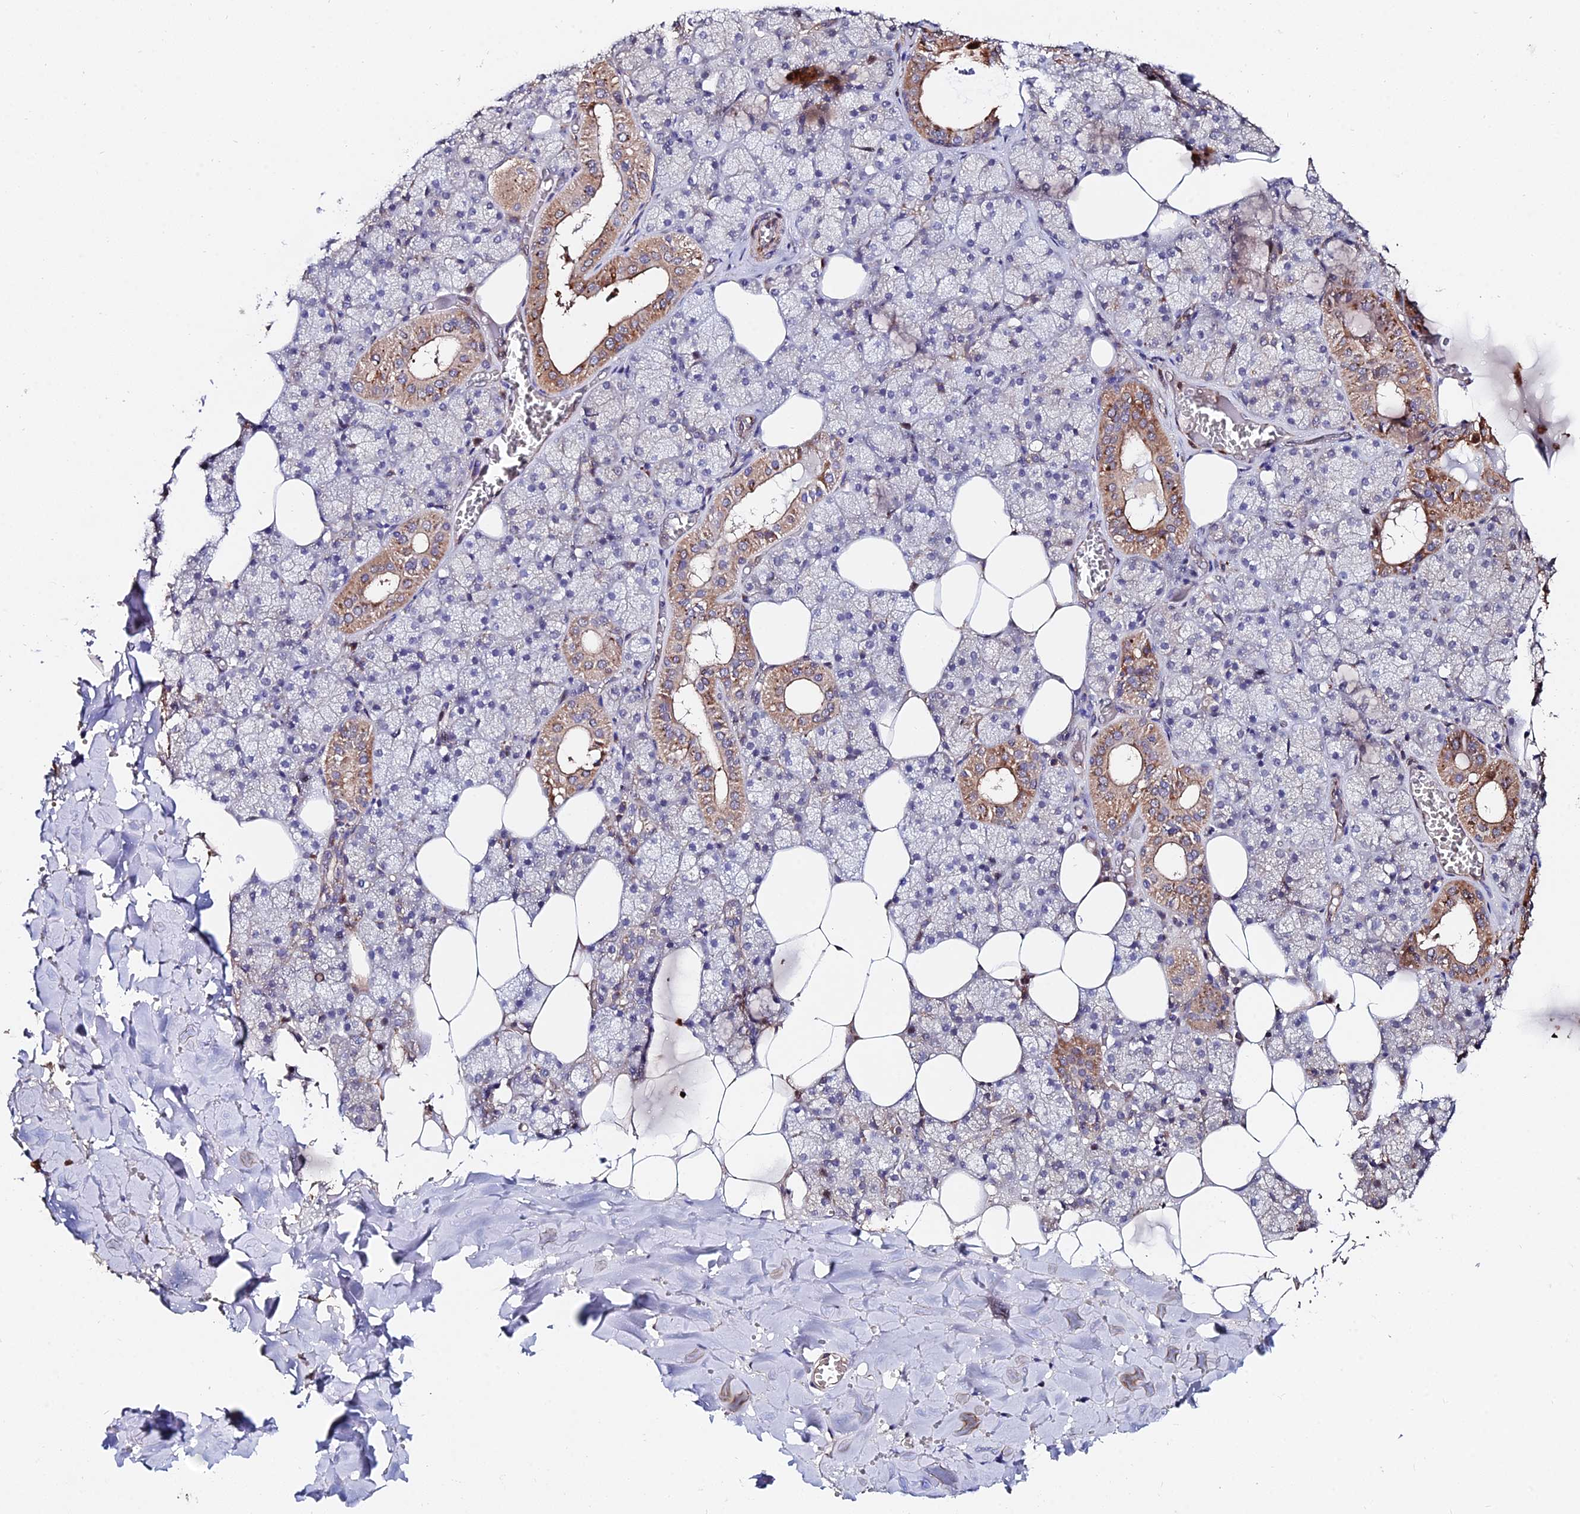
{"staining": {"intensity": "strong", "quantity": "<25%", "location": "cytoplasmic/membranous"}, "tissue": "salivary gland", "cell_type": "Glandular cells", "image_type": "normal", "snomed": [{"axis": "morphology", "description": "Normal tissue, NOS"}, {"axis": "topography", "description": "Salivary gland"}], "caption": "Immunohistochemistry (IHC) (DAB) staining of unremarkable salivary gland reveals strong cytoplasmic/membranous protein staining in about <25% of glandular cells.", "gene": "ACTR5", "patient": {"sex": "male", "age": 62}}